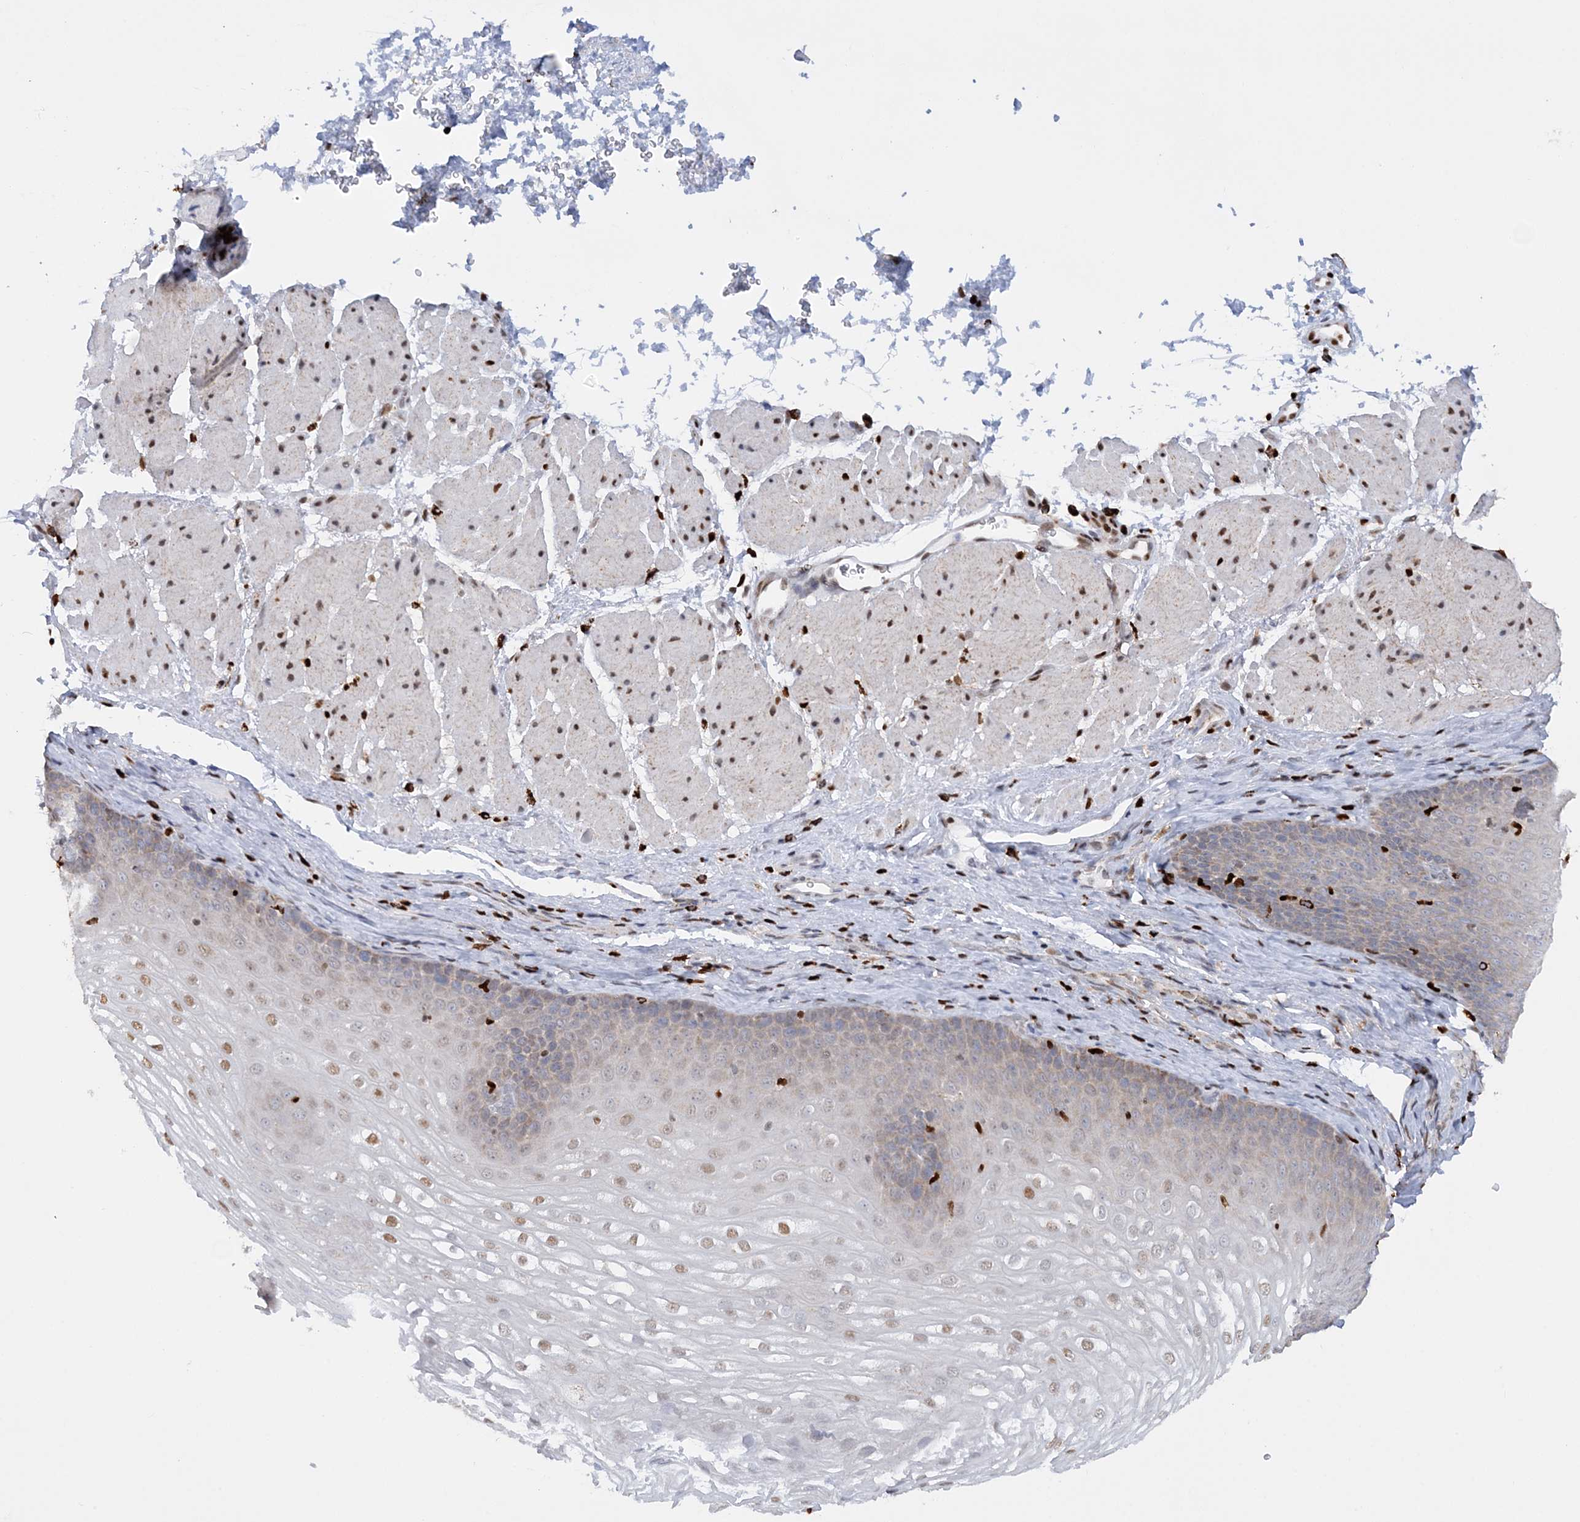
{"staining": {"intensity": "moderate", "quantity": "25%-75%", "location": "nuclear"}, "tissue": "esophagus", "cell_type": "Squamous epithelial cells", "image_type": "normal", "snomed": [{"axis": "morphology", "description": "Normal tissue, NOS"}, {"axis": "topography", "description": "Esophagus"}], "caption": "IHC of normal human esophagus demonstrates medium levels of moderate nuclear expression in approximately 25%-75% of squamous epithelial cells. (DAB (3,3'-diaminobenzidine) IHC, brown staining for protein, blue staining for nuclei).", "gene": "NIT2", "patient": {"sex": "female", "age": 66}}